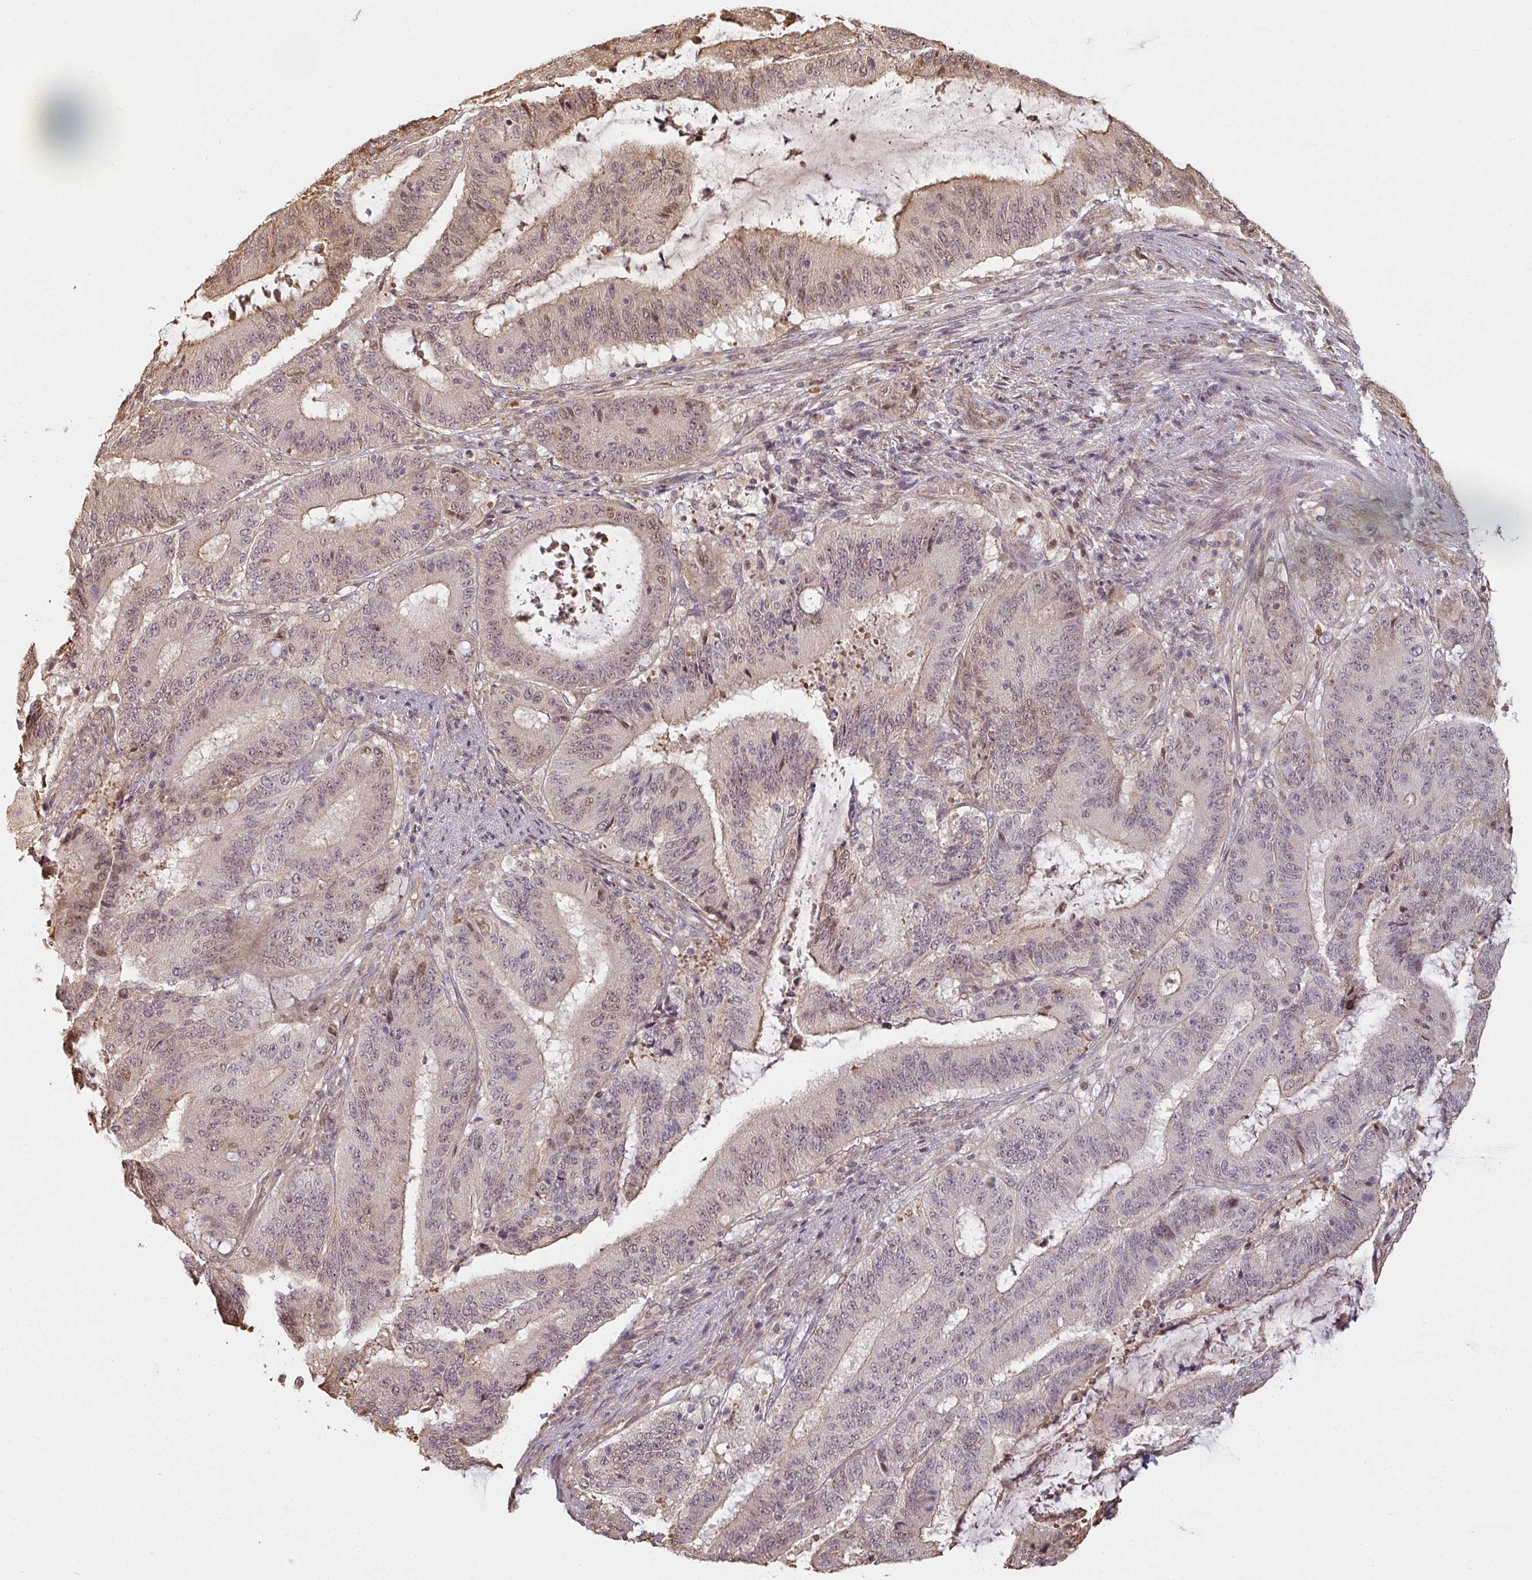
{"staining": {"intensity": "moderate", "quantity": "25%-75%", "location": "cytoplasmic/membranous,nuclear"}, "tissue": "liver cancer", "cell_type": "Tumor cells", "image_type": "cancer", "snomed": [{"axis": "morphology", "description": "Normal tissue, NOS"}, {"axis": "morphology", "description": "Cholangiocarcinoma"}, {"axis": "topography", "description": "Liver"}, {"axis": "topography", "description": "Peripheral nerve tissue"}], "caption": "Liver cholangiocarcinoma stained for a protein (brown) exhibits moderate cytoplasmic/membranous and nuclear positive positivity in approximately 25%-75% of tumor cells.", "gene": "MED19", "patient": {"sex": "female", "age": 73}}